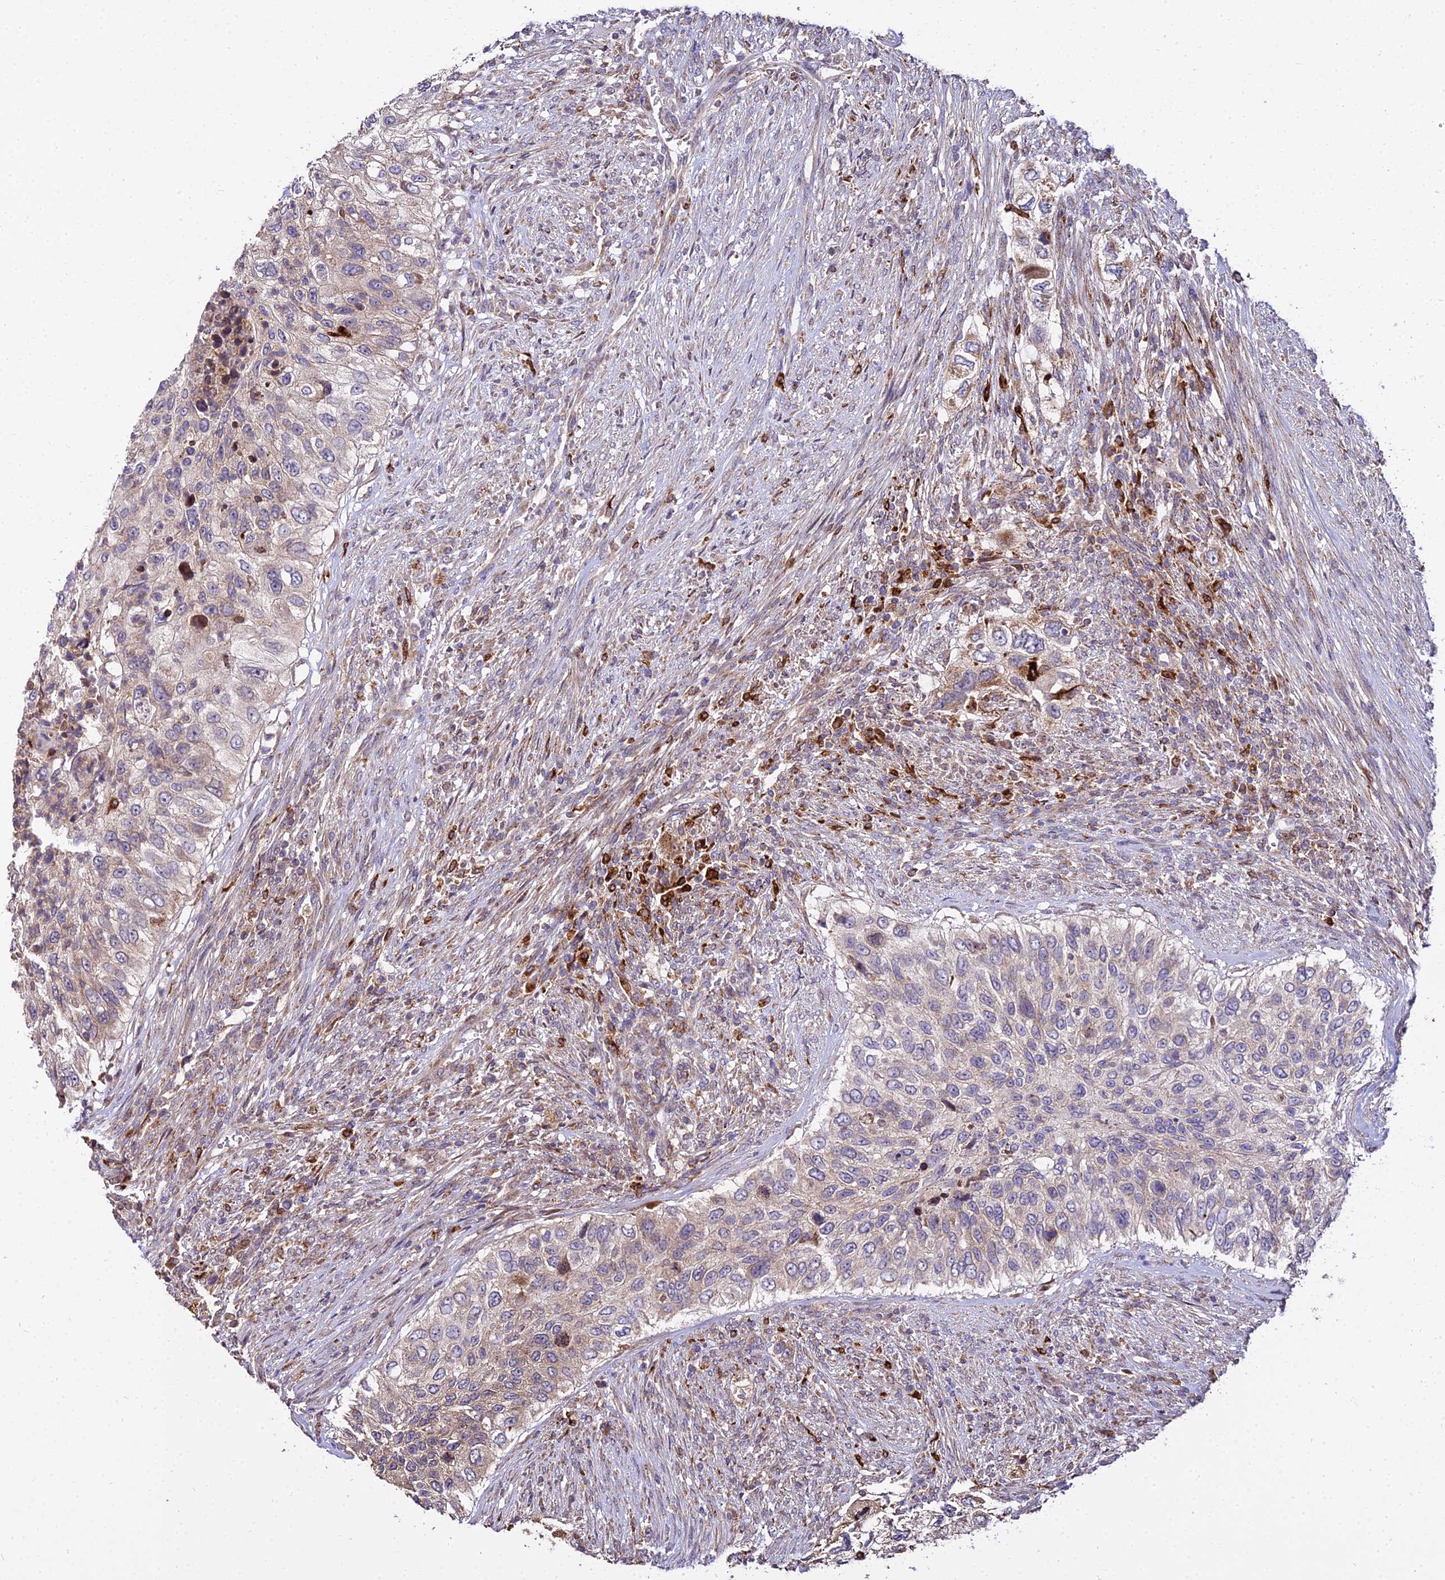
{"staining": {"intensity": "moderate", "quantity": "<25%", "location": "cytoplasmic/membranous"}, "tissue": "urothelial cancer", "cell_type": "Tumor cells", "image_type": "cancer", "snomed": [{"axis": "morphology", "description": "Urothelial carcinoma, High grade"}, {"axis": "topography", "description": "Urinary bladder"}], "caption": "Protein analysis of urothelial carcinoma (high-grade) tissue displays moderate cytoplasmic/membranous expression in approximately <25% of tumor cells.", "gene": "PEX19", "patient": {"sex": "female", "age": 60}}